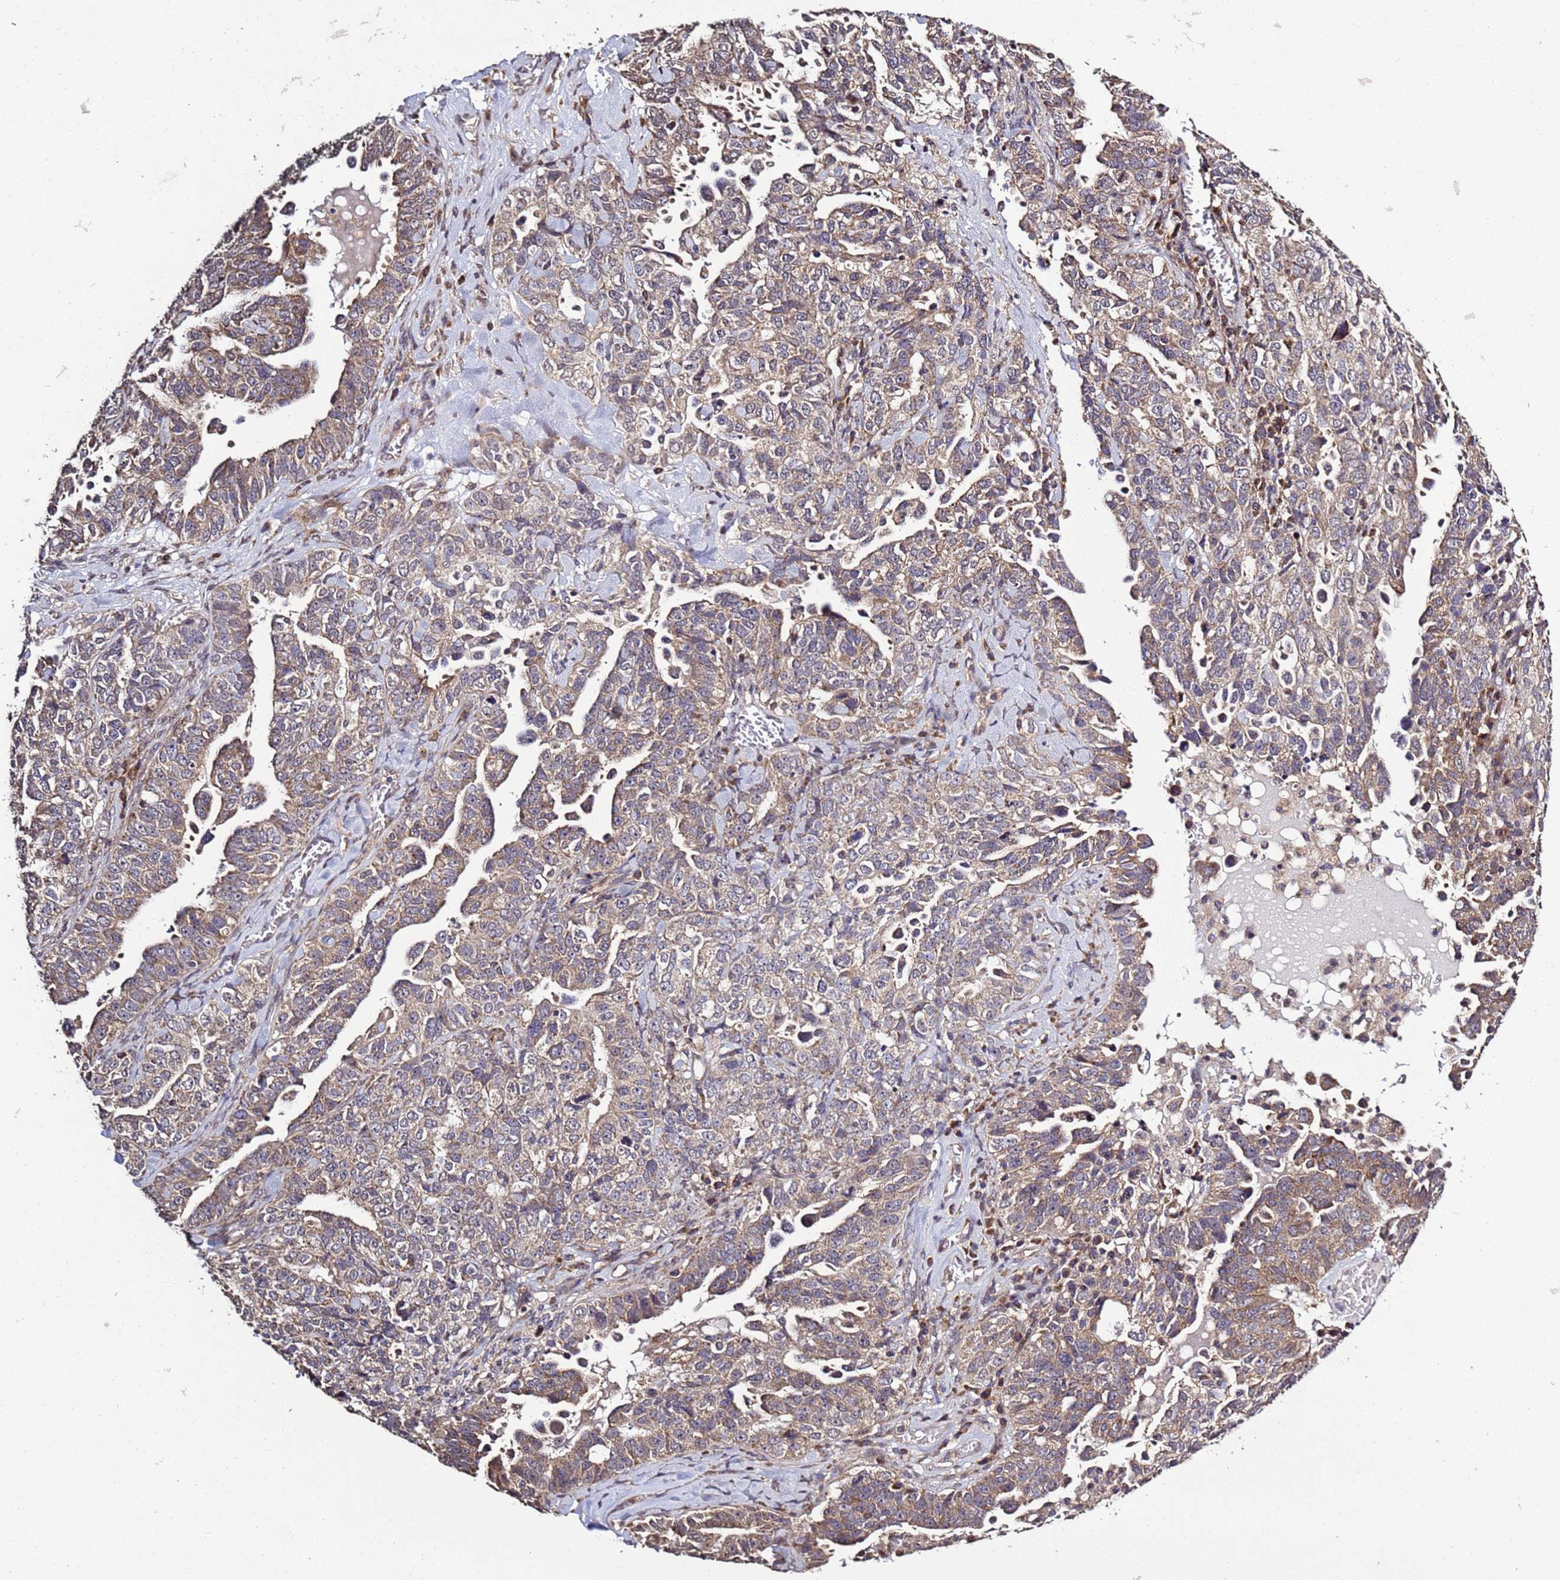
{"staining": {"intensity": "weak", "quantity": "25%-75%", "location": "cytoplasmic/membranous"}, "tissue": "ovarian cancer", "cell_type": "Tumor cells", "image_type": "cancer", "snomed": [{"axis": "morphology", "description": "Carcinoma, endometroid"}, {"axis": "topography", "description": "Ovary"}], "caption": "The photomicrograph exhibits staining of ovarian endometroid carcinoma, revealing weak cytoplasmic/membranous protein staining (brown color) within tumor cells.", "gene": "P2RX7", "patient": {"sex": "female", "age": 62}}